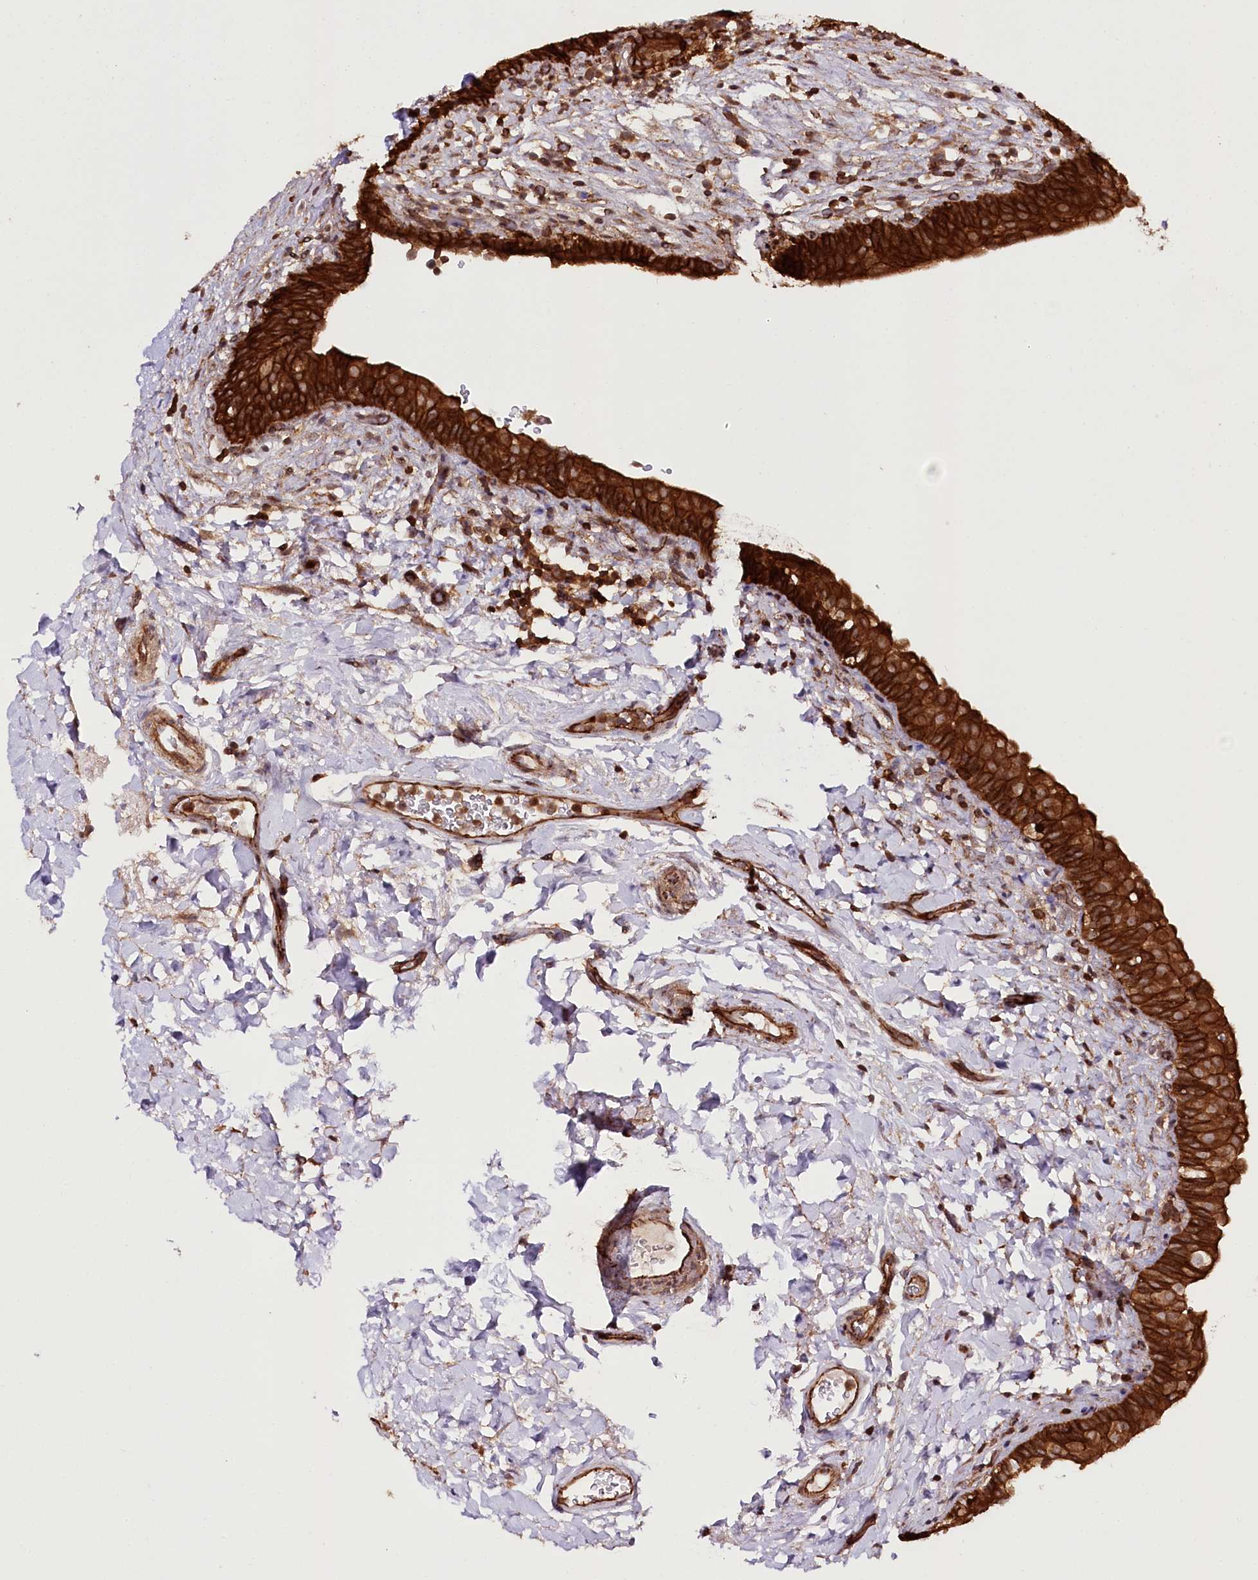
{"staining": {"intensity": "strong", "quantity": ">75%", "location": "cytoplasmic/membranous"}, "tissue": "urinary bladder", "cell_type": "Urothelial cells", "image_type": "normal", "snomed": [{"axis": "morphology", "description": "Normal tissue, NOS"}, {"axis": "topography", "description": "Urinary bladder"}], "caption": "Immunohistochemistry micrograph of unremarkable human urinary bladder stained for a protein (brown), which demonstrates high levels of strong cytoplasmic/membranous expression in about >75% of urothelial cells.", "gene": "DHX29", "patient": {"sex": "male", "age": 83}}